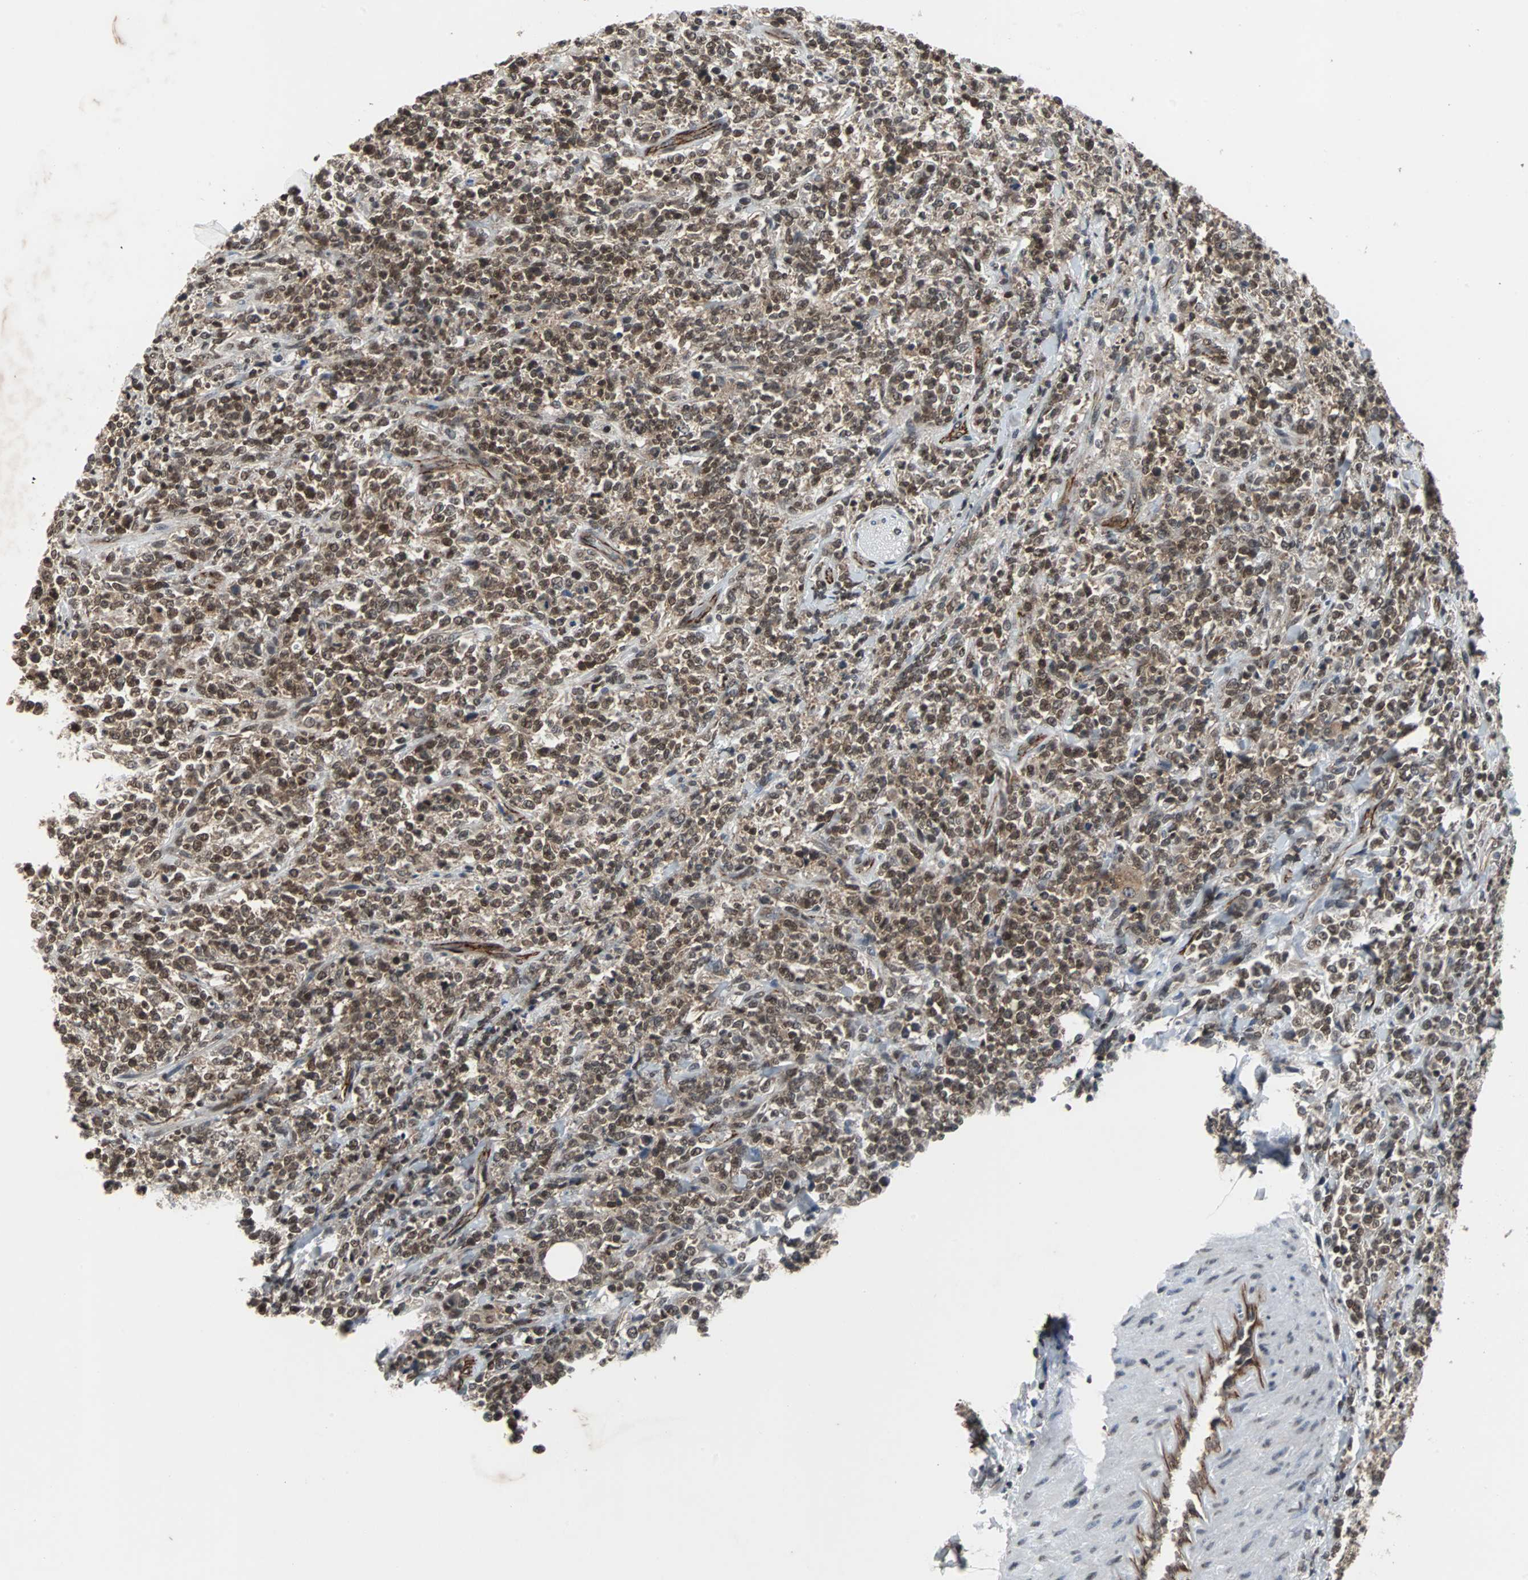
{"staining": {"intensity": "moderate", "quantity": ">75%", "location": "cytoplasmic/membranous"}, "tissue": "lymphoma", "cell_type": "Tumor cells", "image_type": "cancer", "snomed": [{"axis": "morphology", "description": "Malignant lymphoma, non-Hodgkin's type, High grade"}, {"axis": "topography", "description": "Soft tissue"}], "caption": "Immunohistochemical staining of lymphoma demonstrates moderate cytoplasmic/membranous protein expression in about >75% of tumor cells.", "gene": "LSR", "patient": {"sex": "male", "age": 18}}